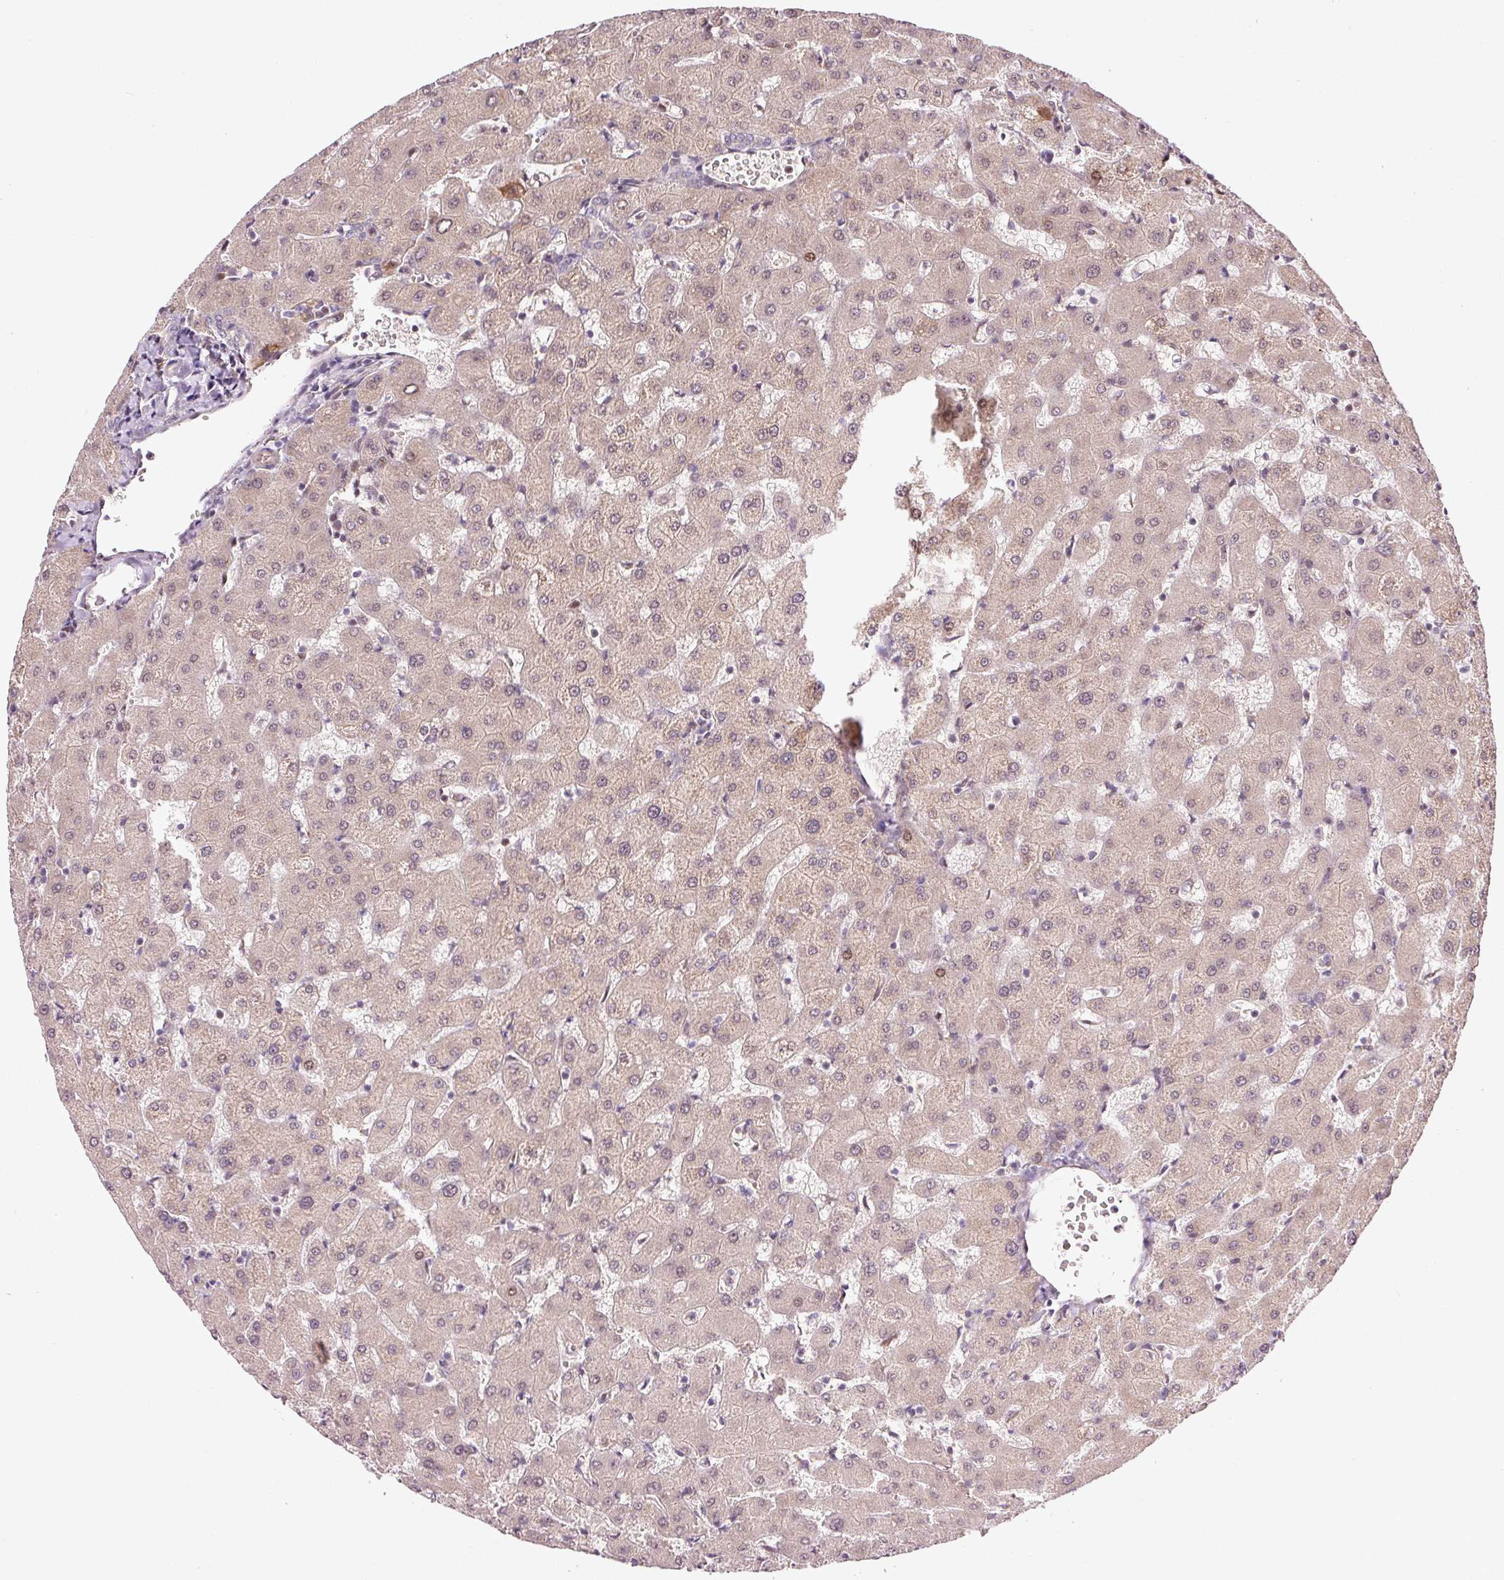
{"staining": {"intensity": "weak", "quantity": "<25%", "location": "nuclear"}, "tissue": "liver", "cell_type": "Cholangiocytes", "image_type": "normal", "snomed": [{"axis": "morphology", "description": "Normal tissue, NOS"}, {"axis": "topography", "description": "Liver"}], "caption": "Immunohistochemistry photomicrograph of normal liver: human liver stained with DAB demonstrates no significant protein staining in cholangiocytes.", "gene": "ANKRD20A1", "patient": {"sex": "female", "age": 63}}